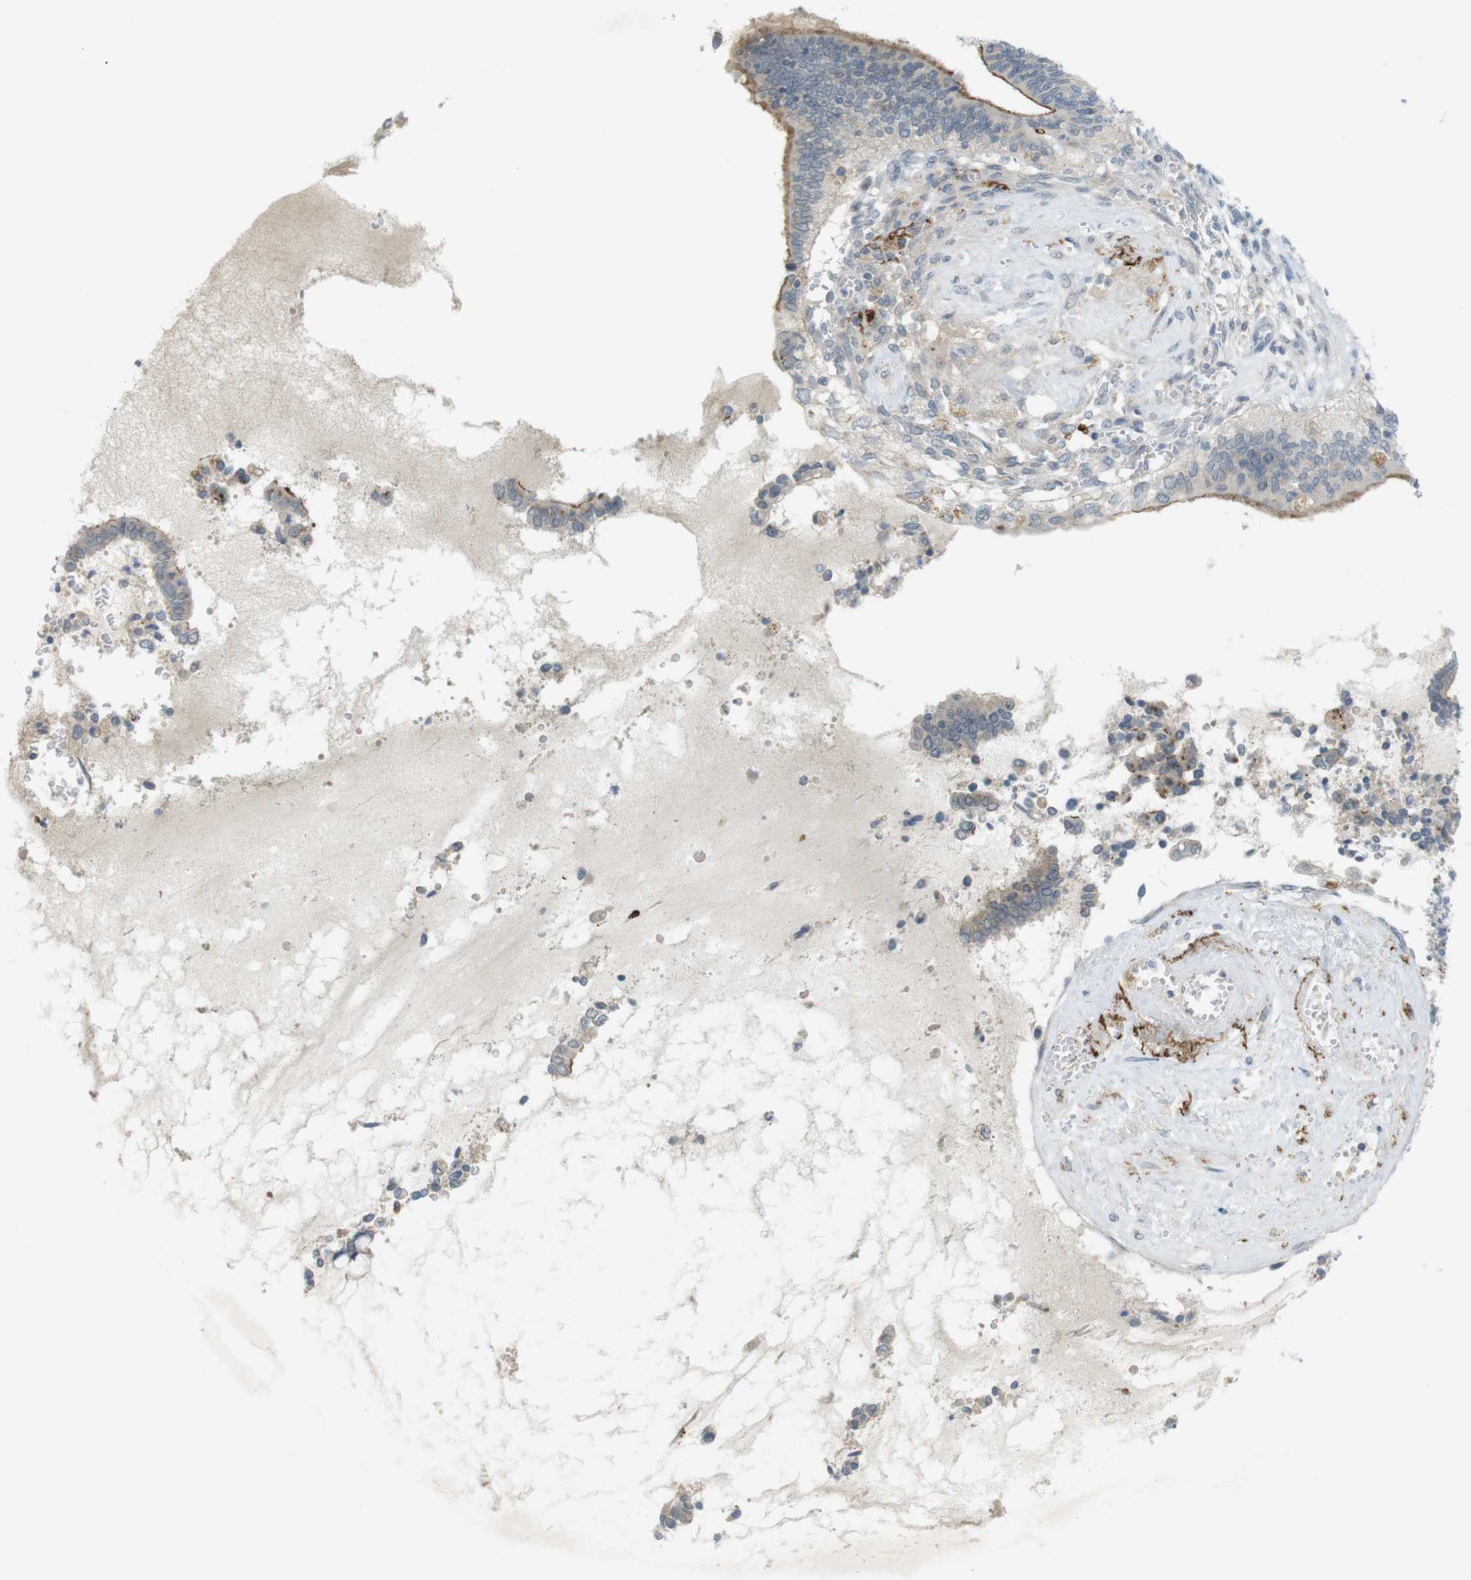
{"staining": {"intensity": "moderate", "quantity": ">75%", "location": "cytoplasmic/membranous"}, "tissue": "cervical cancer", "cell_type": "Tumor cells", "image_type": "cancer", "snomed": [{"axis": "morphology", "description": "Adenocarcinoma, NOS"}, {"axis": "topography", "description": "Cervix"}], "caption": "Cervical adenocarcinoma stained with DAB (3,3'-diaminobenzidine) IHC displays medium levels of moderate cytoplasmic/membranous staining in about >75% of tumor cells.", "gene": "UGT8", "patient": {"sex": "female", "age": 44}}